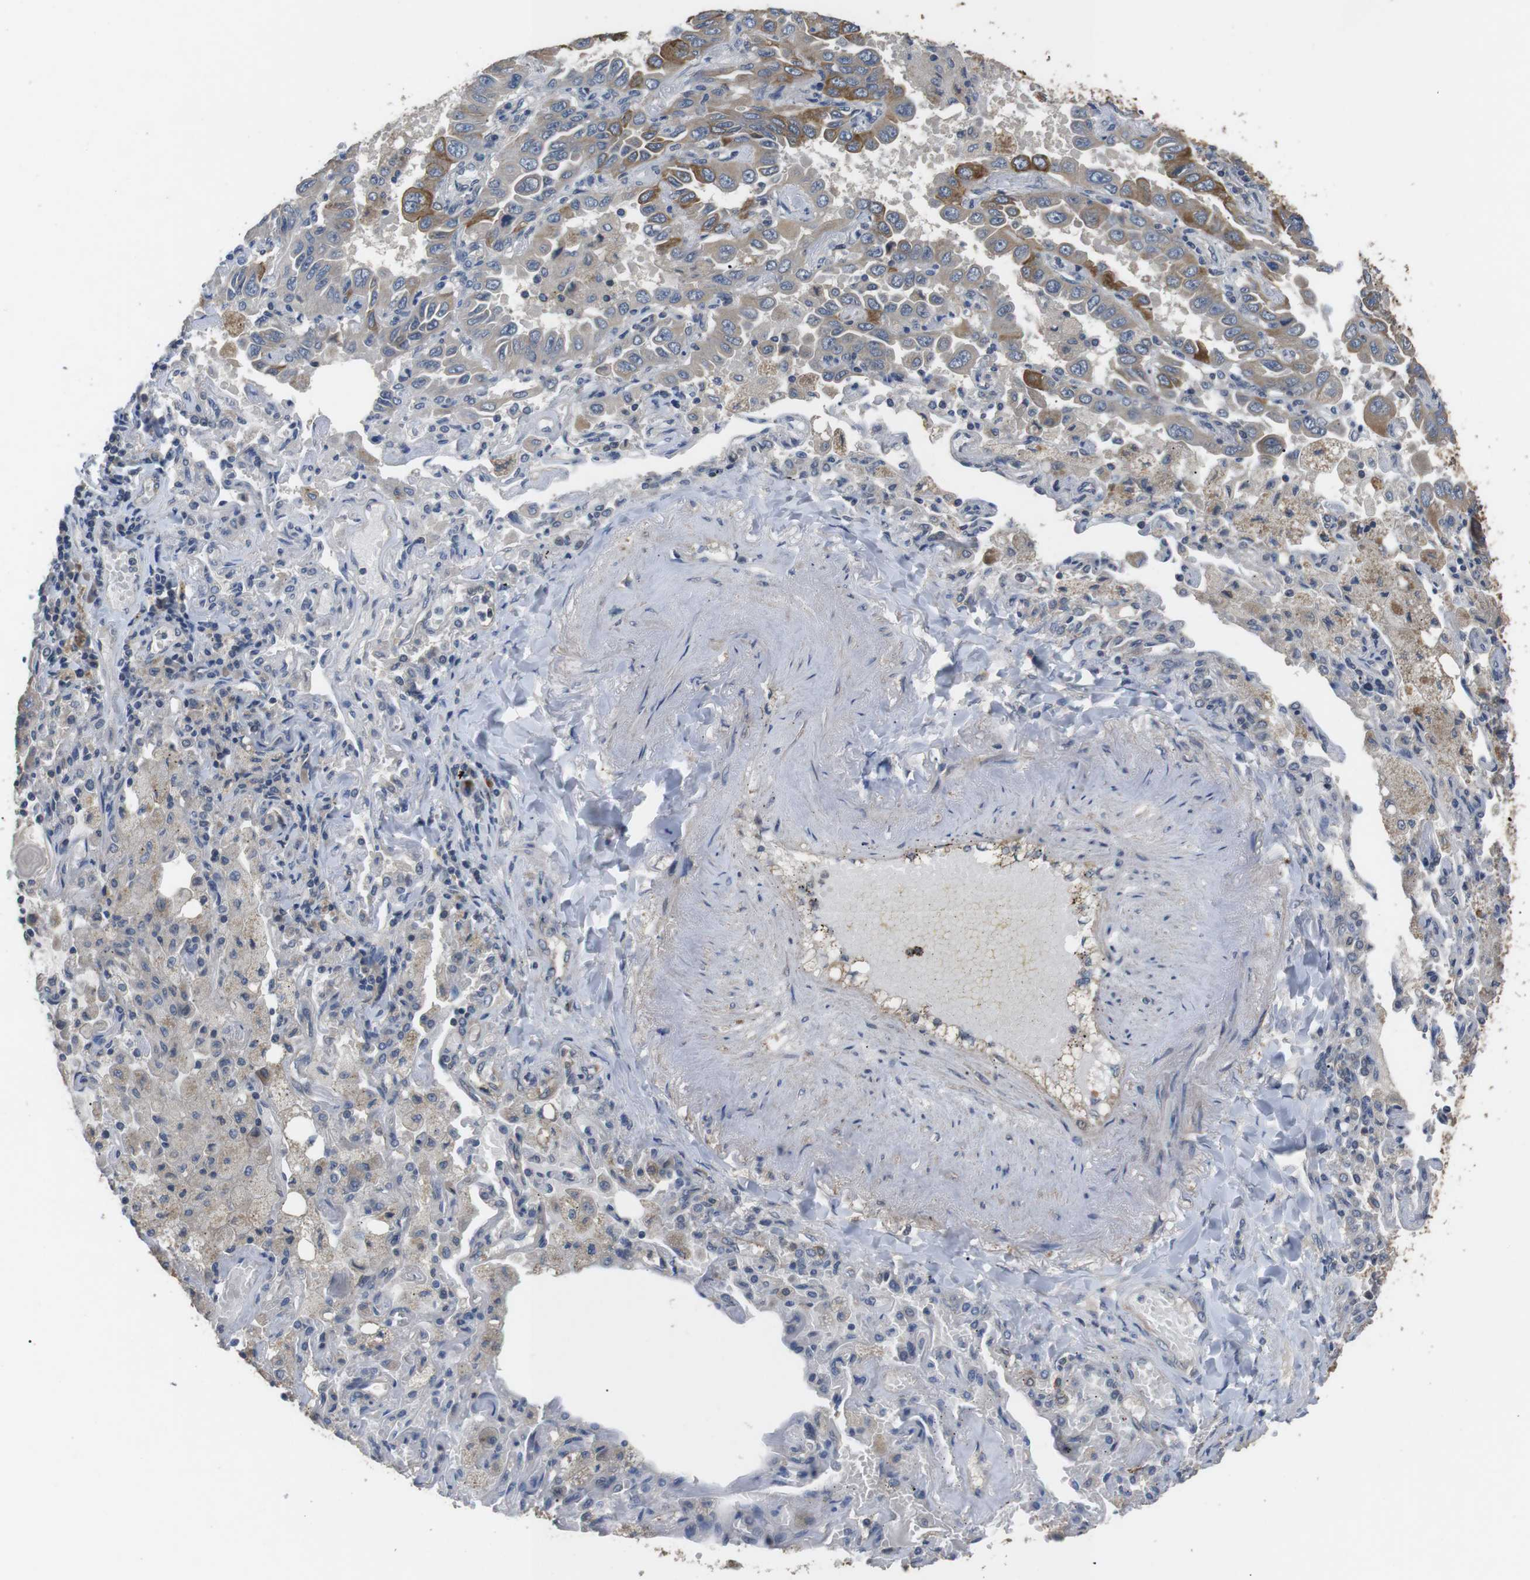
{"staining": {"intensity": "moderate", "quantity": "<25%", "location": "cytoplasmic/membranous"}, "tissue": "lung cancer", "cell_type": "Tumor cells", "image_type": "cancer", "snomed": [{"axis": "morphology", "description": "Adenocarcinoma, NOS"}, {"axis": "topography", "description": "Lung"}], "caption": "Lung adenocarcinoma stained for a protein exhibits moderate cytoplasmic/membranous positivity in tumor cells. (brown staining indicates protein expression, while blue staining denotes nuclei).", "gene": "ADGRL3", "patient": {"sex": "male", "age": 64}}